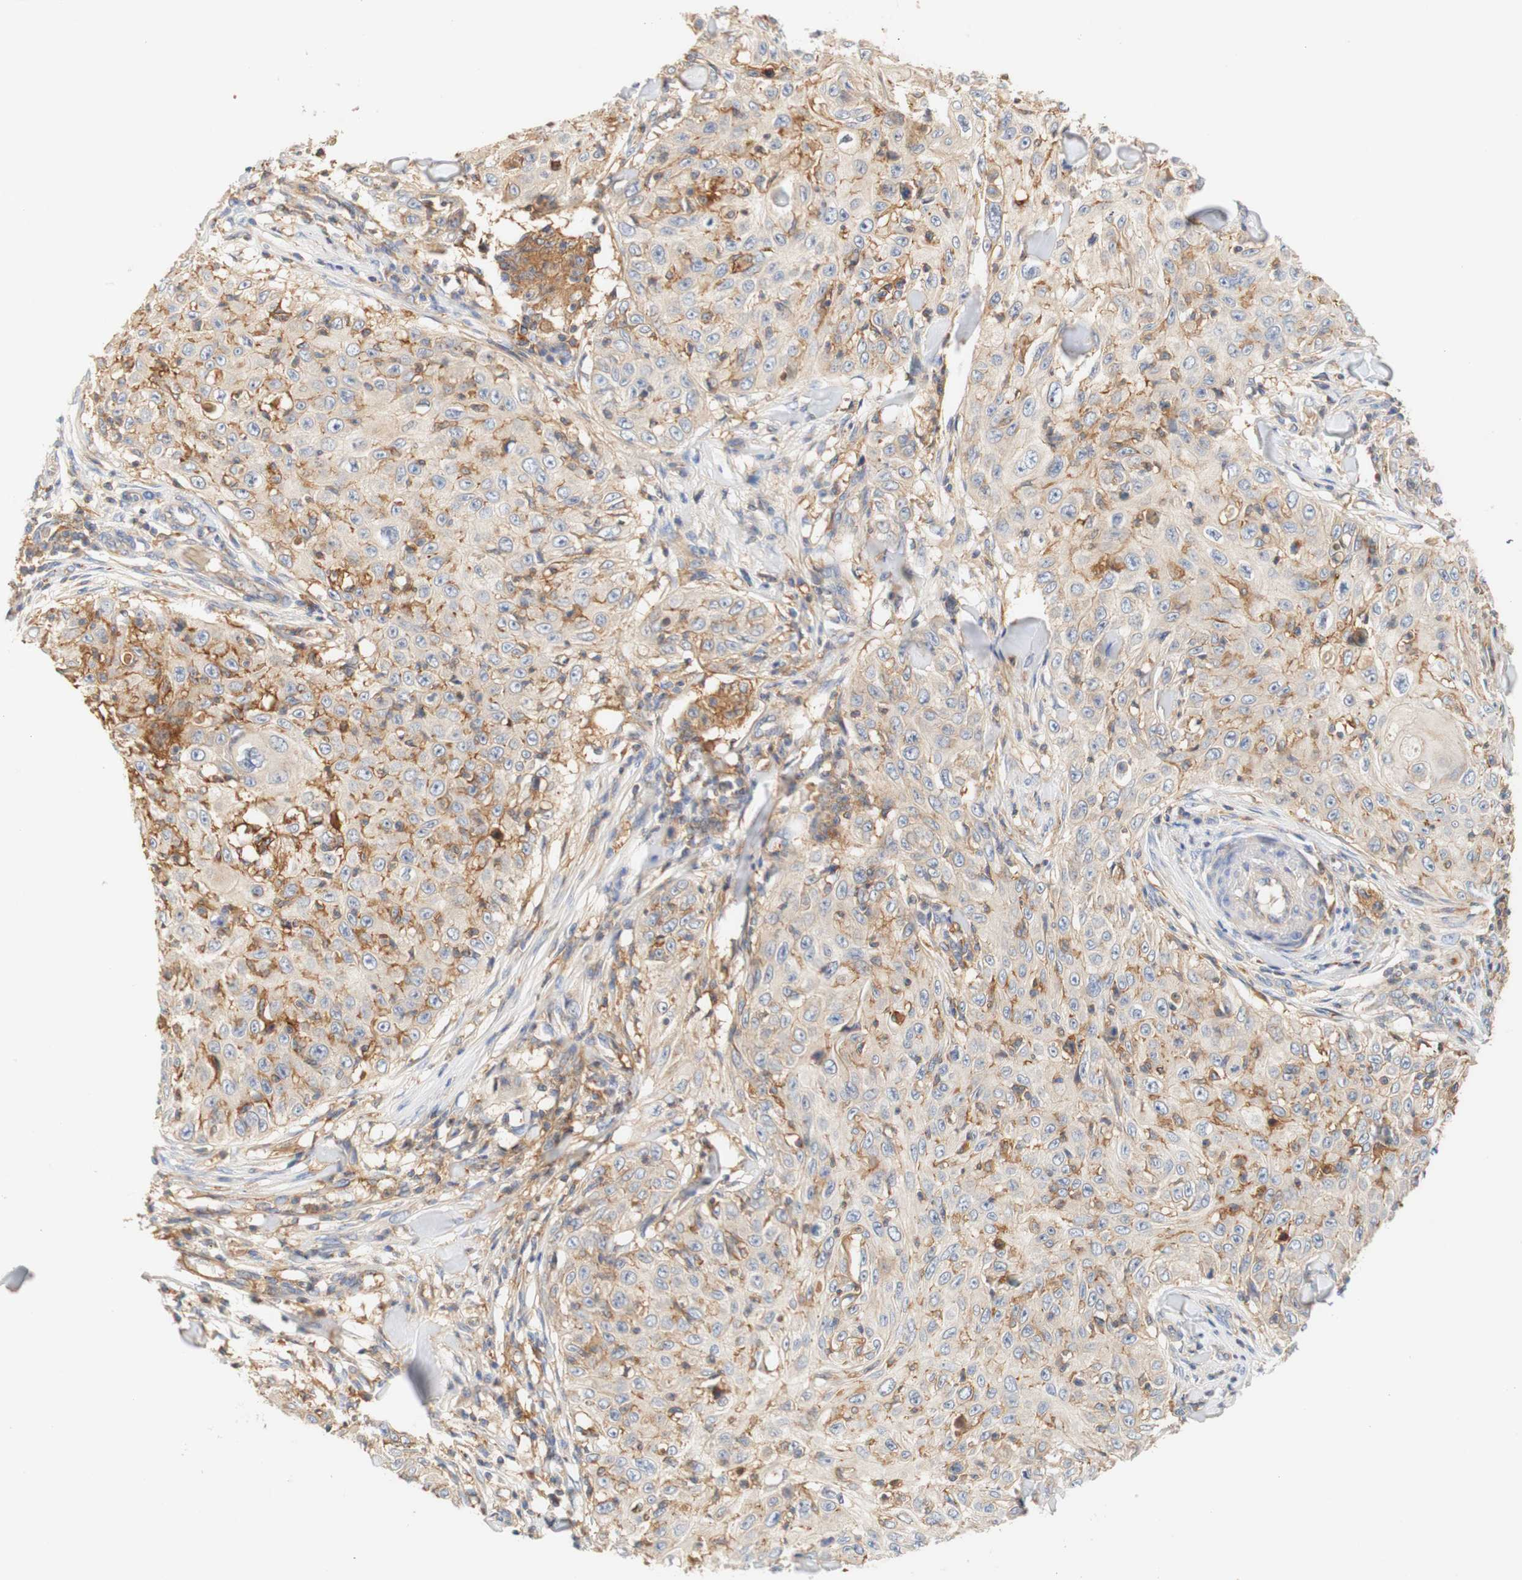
{"staining": {"intensity": "weak", "quantity": ">75%", "location": "cytoplasmic/membranous"}, "tissue": "skin cancer", "cell_type": "Tumor cells", "image_type": "cancer", "snomed": [{"axis": "morphology", "description": "Squamous cell carcinoma, NOS"}, {"axis": "topography", "description": "Skin"}], "caption": "The histopathology image shows immunohistochemical staining of skin cancer. There is weak cytoplasmic/membranous staining is seen in approximately >75% of tumor cells.", "gene": "PCDH7", "patient": {"sex": "male", "age": 86}}